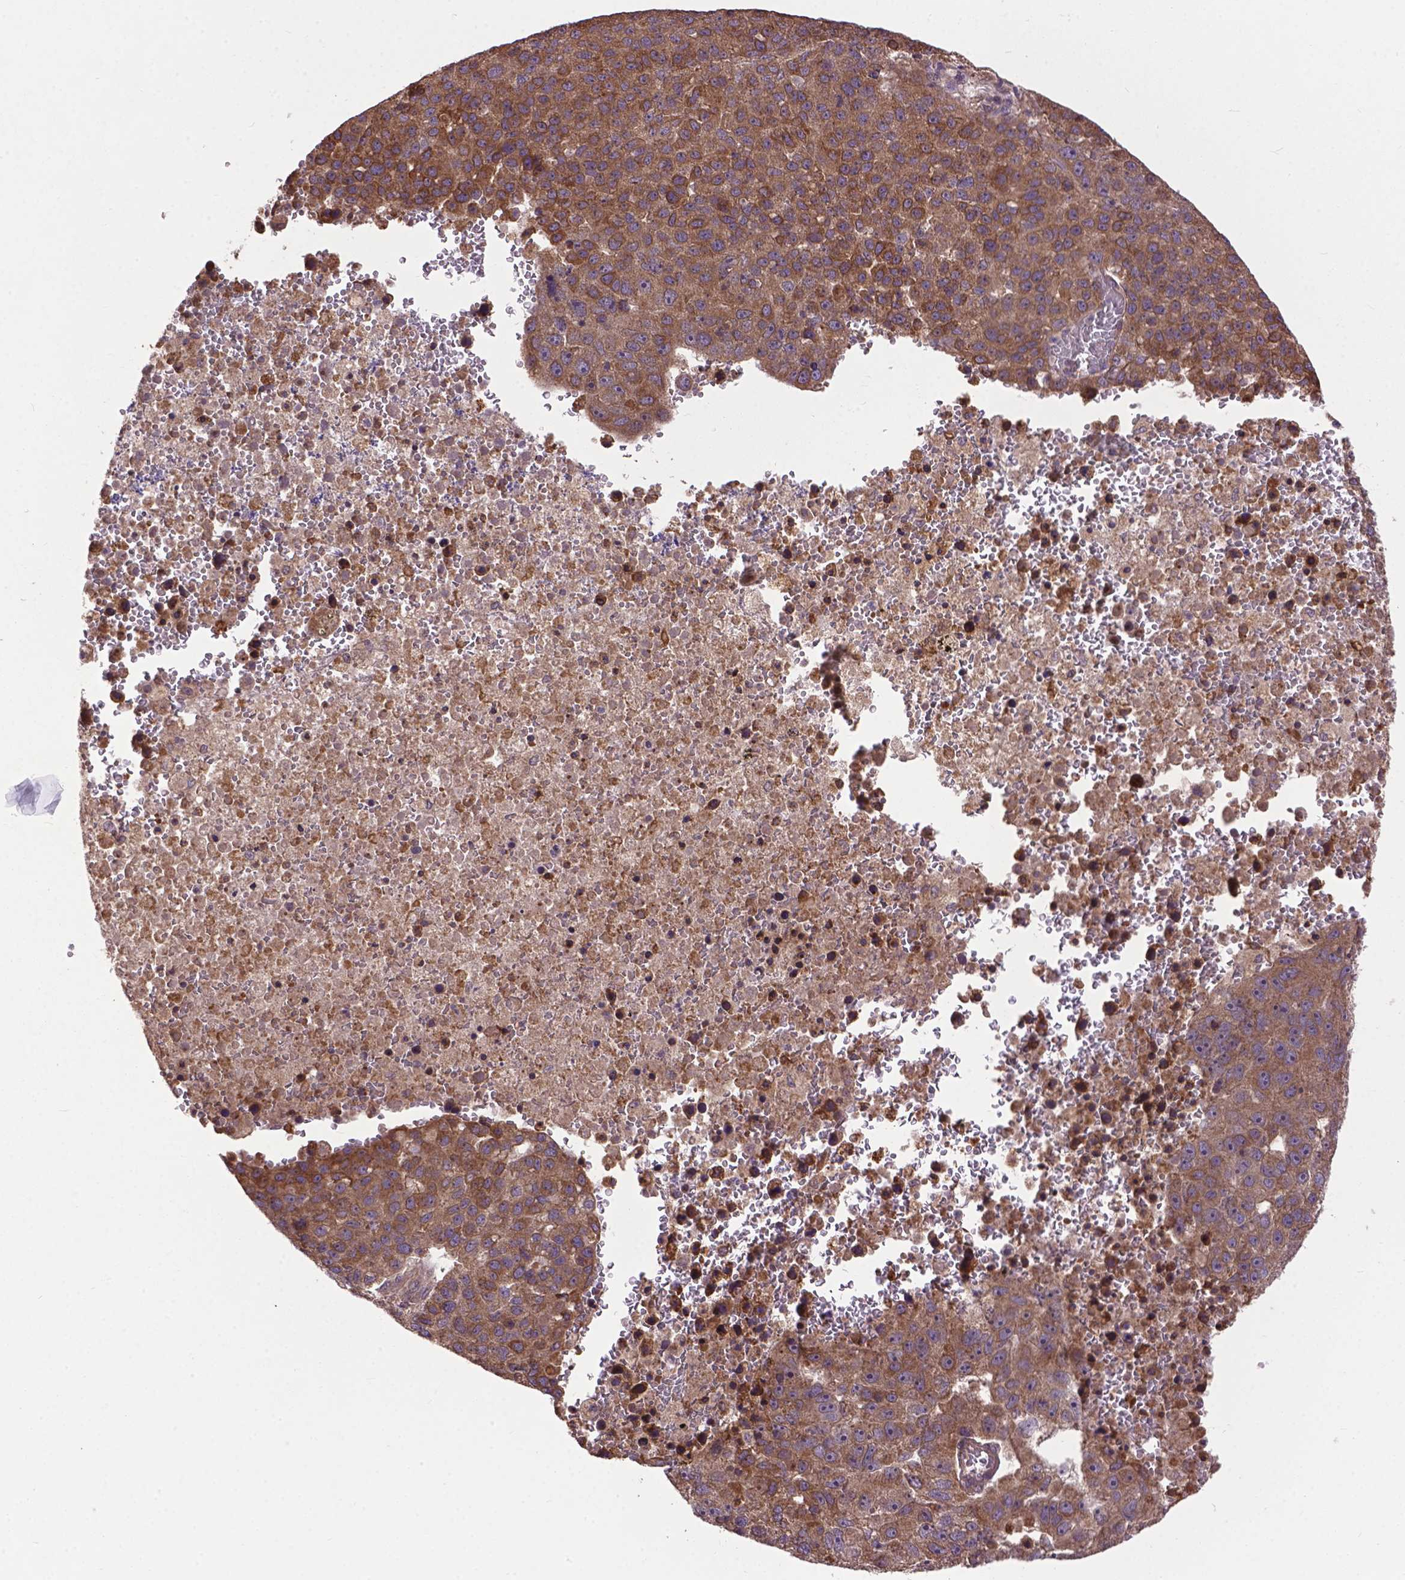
{"staining": {"intensity": "moderate", "quantity": ">75%", "location": "cytoplasmic/membranous"}, "tissue": "pancreatic cancer", "cell_type": "Tumor cells", "image_type": "cancer", "snomed": [{"axis": "morphology", "description": "Adenocarcinoma, NOS"}, {"axis": "topography", "description": "Pancreas"}], "caption": "Pancreatic cancer (adenocarcinoma) tissue shows moderate cytoplasmic/membranous positivity in approximately >75% of tumor cells, visualized by immunohistochemistry.", "gene": "ZNF616", "patient": {"sex": "female", "age": 61}}